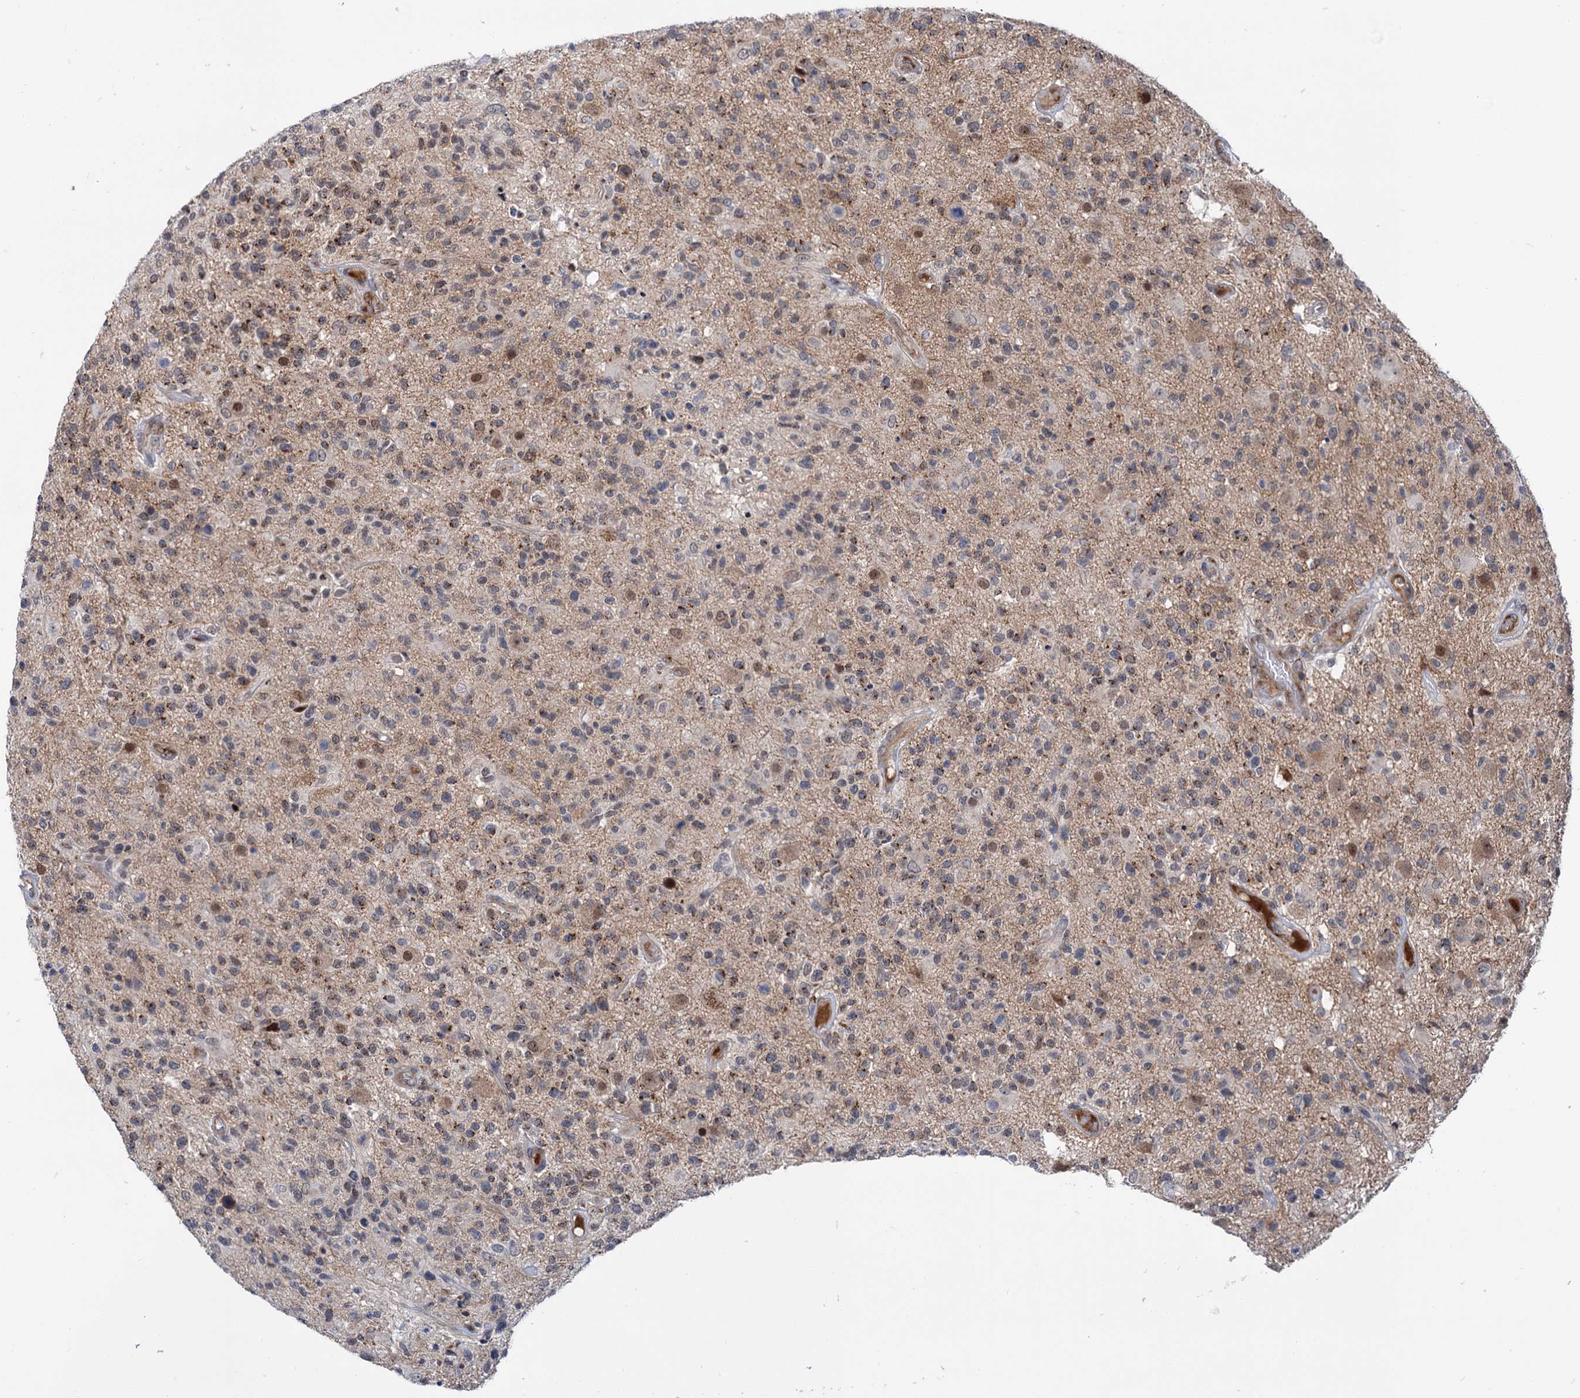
{"staining": {"intensity": "moderate", "quantity": "<25%", "location": "cytoplasmic/membranous"}, "tissue": "glioma", "cell_type": "Tumor cells", "image_type": "cancer", "snomed": [{"axis": "morphology", "description": "Glioma, malignant, High grade"}, {"axis": "morphology", "description": "Glioblastoma, NOS"}, {"axis": "topography", "description": "Brain"}], "caption": "Glioma was stained to show a protein in brown. There is low levels of moderate cytoplasmic/membranous expression in about <25% of tumor cells.", "gene": "ELP4", "patient": {"sex": "male", "age": 60}}